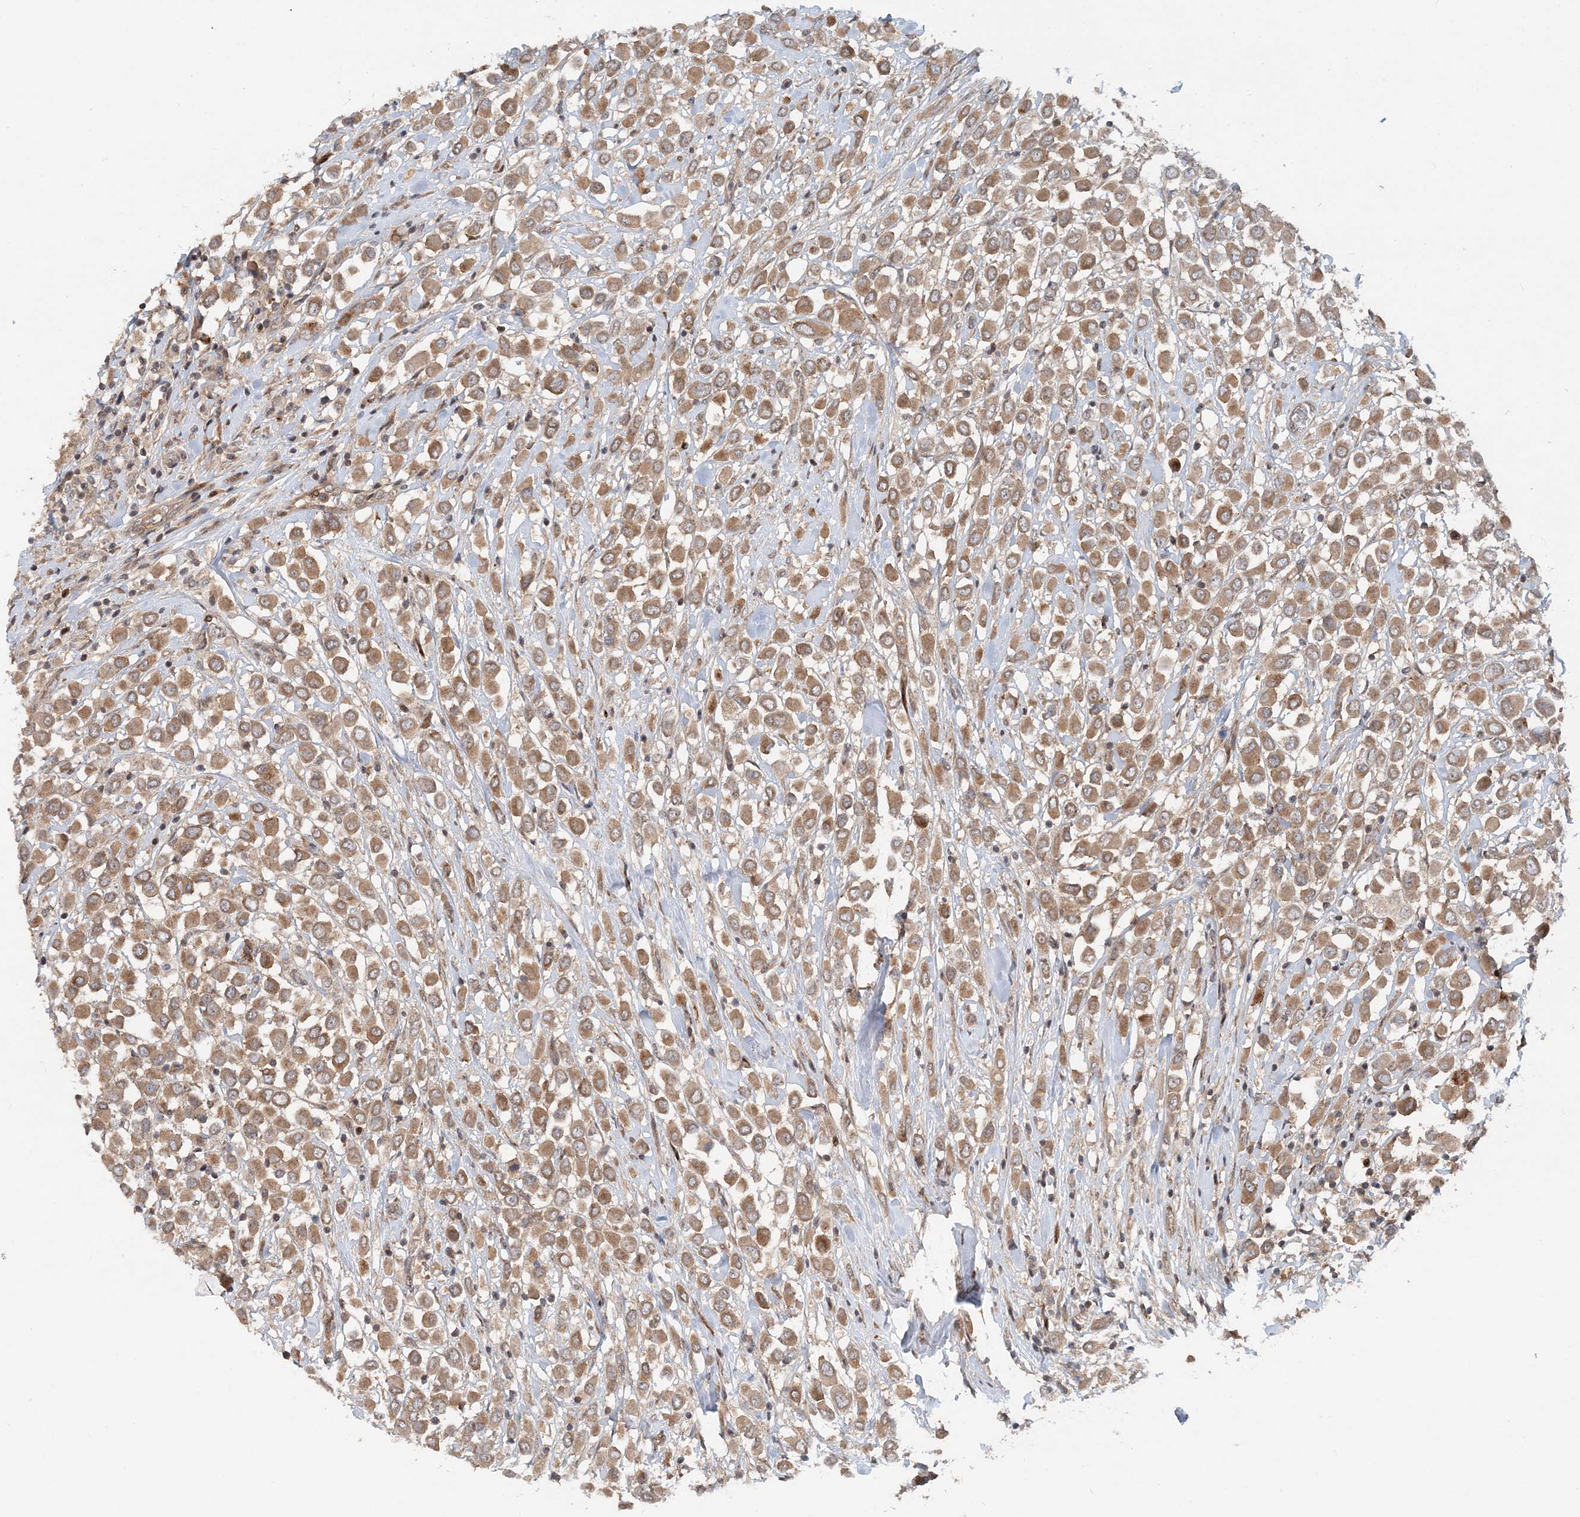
{"staining": {"intensity": "moderate", "quantity": ">75%", "location": "cytoplasmic/membranous"}, "tissue": "breast cancer", "cell_type": "Tumor cells", "image_type": "cancer", "snomed": [{"axis": "morphology", "description": "Duct carcinoma"}, {"axis": "topography", "description": "Breast"}], "caption": "IHC (DAB (3,3'-diaminobenzidine)) staining of human breast cancer (infiltrating ductal carcinoma) reveals moderate cytoplasmic/membranous protein positivity in approximately >75% of tumor cells.", "gene": "GEMIN5", "patient": {"sex": "female", "age": 61}}